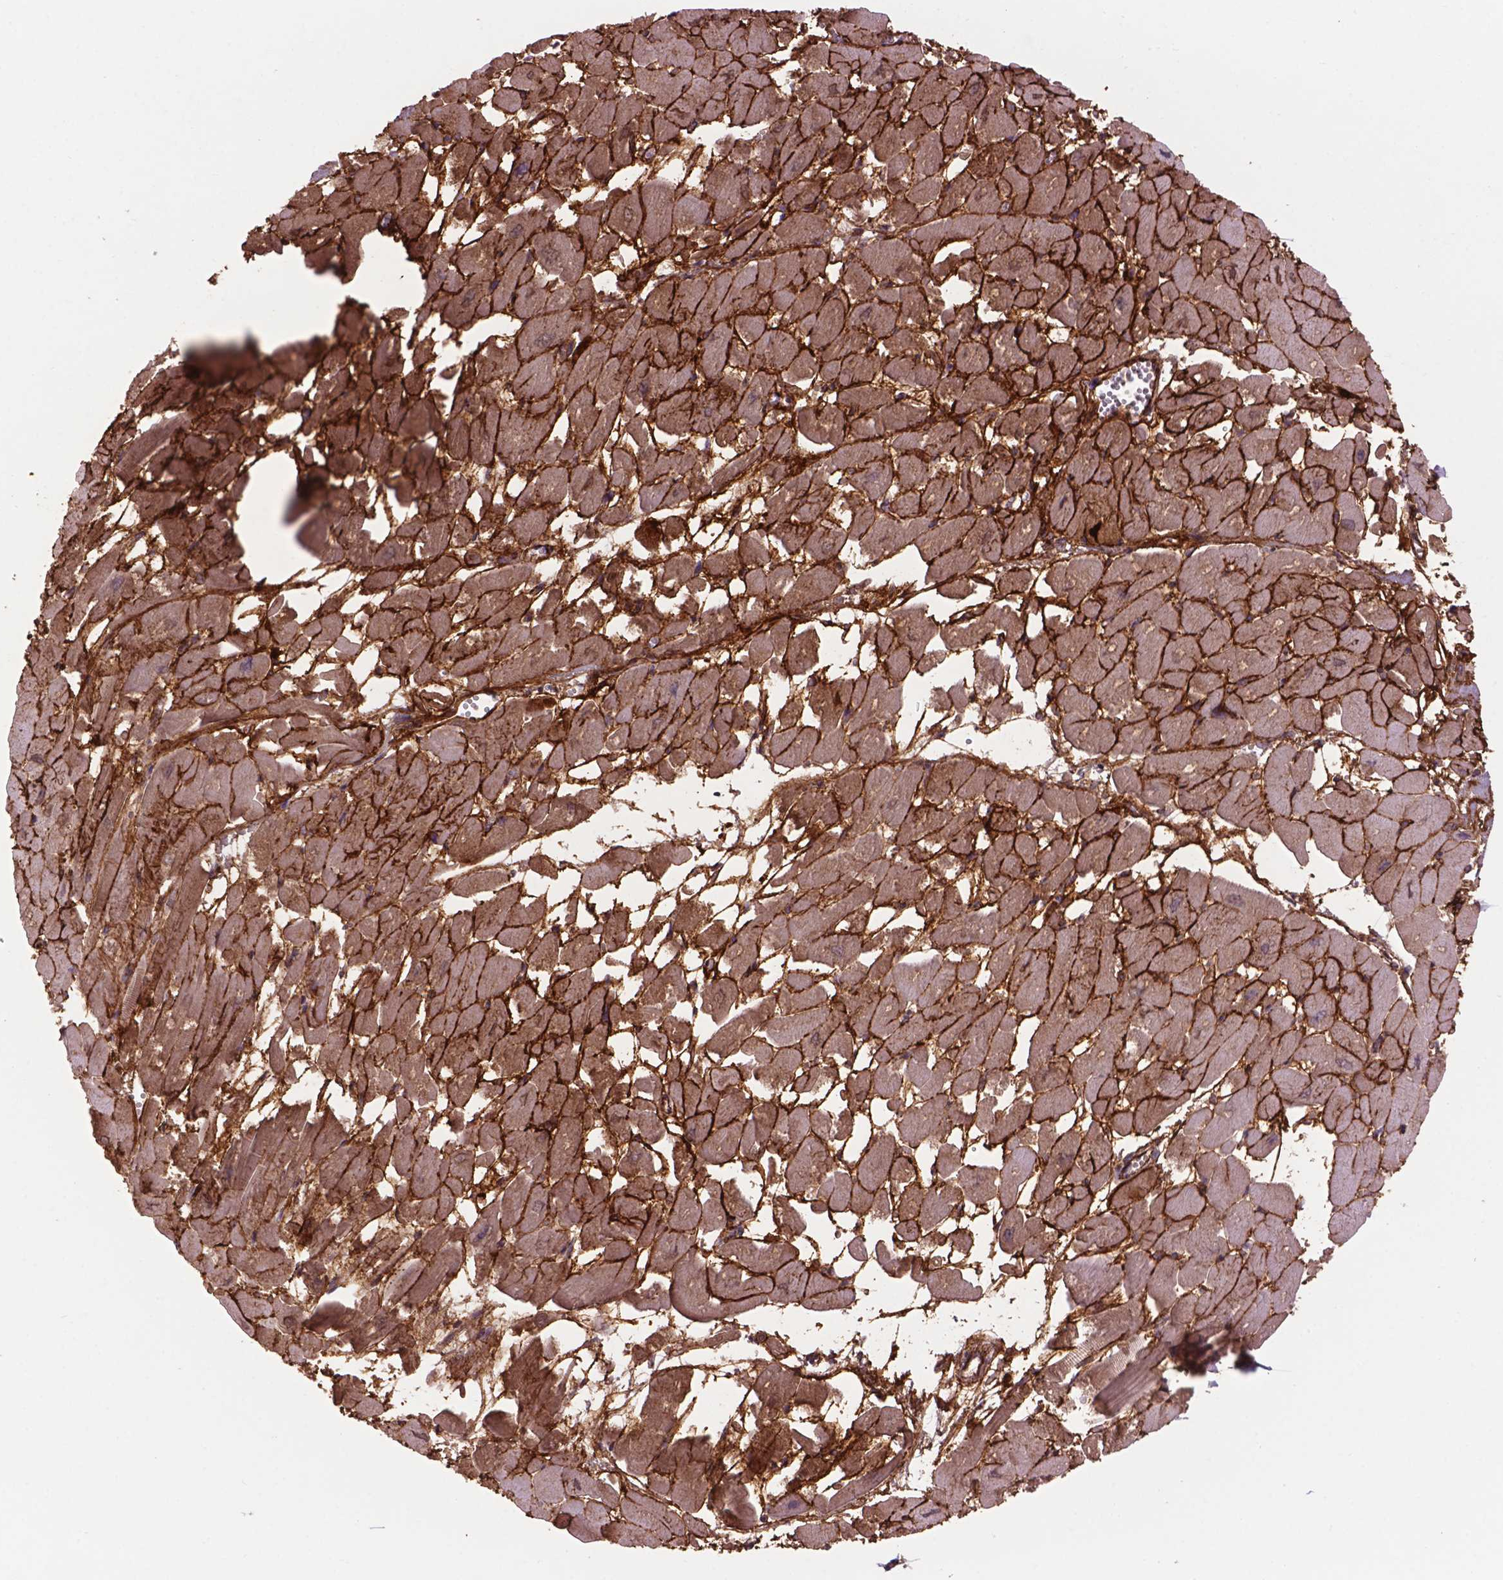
{"staining": {"intensity": "moderate", "quantity": "<25%", "location": "cytoplasmic/membranous"}, "tissue": "heart muscle", "cell_type": "Cardiomyocytes", "image_type": "normal", "snomed": [{"axis": "morphology", "description": "Normal tissue, NOS"}, {"axis": "topography", "description": "Heart"}], "caption": "This photomicrograph shows immunohistochemistry (IHC) staining of benign heart muscle, with low moderate cytoplasmic/membranous expression in about <25% of cardiomyocytes.", "gene": "LRRC3C", "patient": {"sex": "female", "age": 52}}